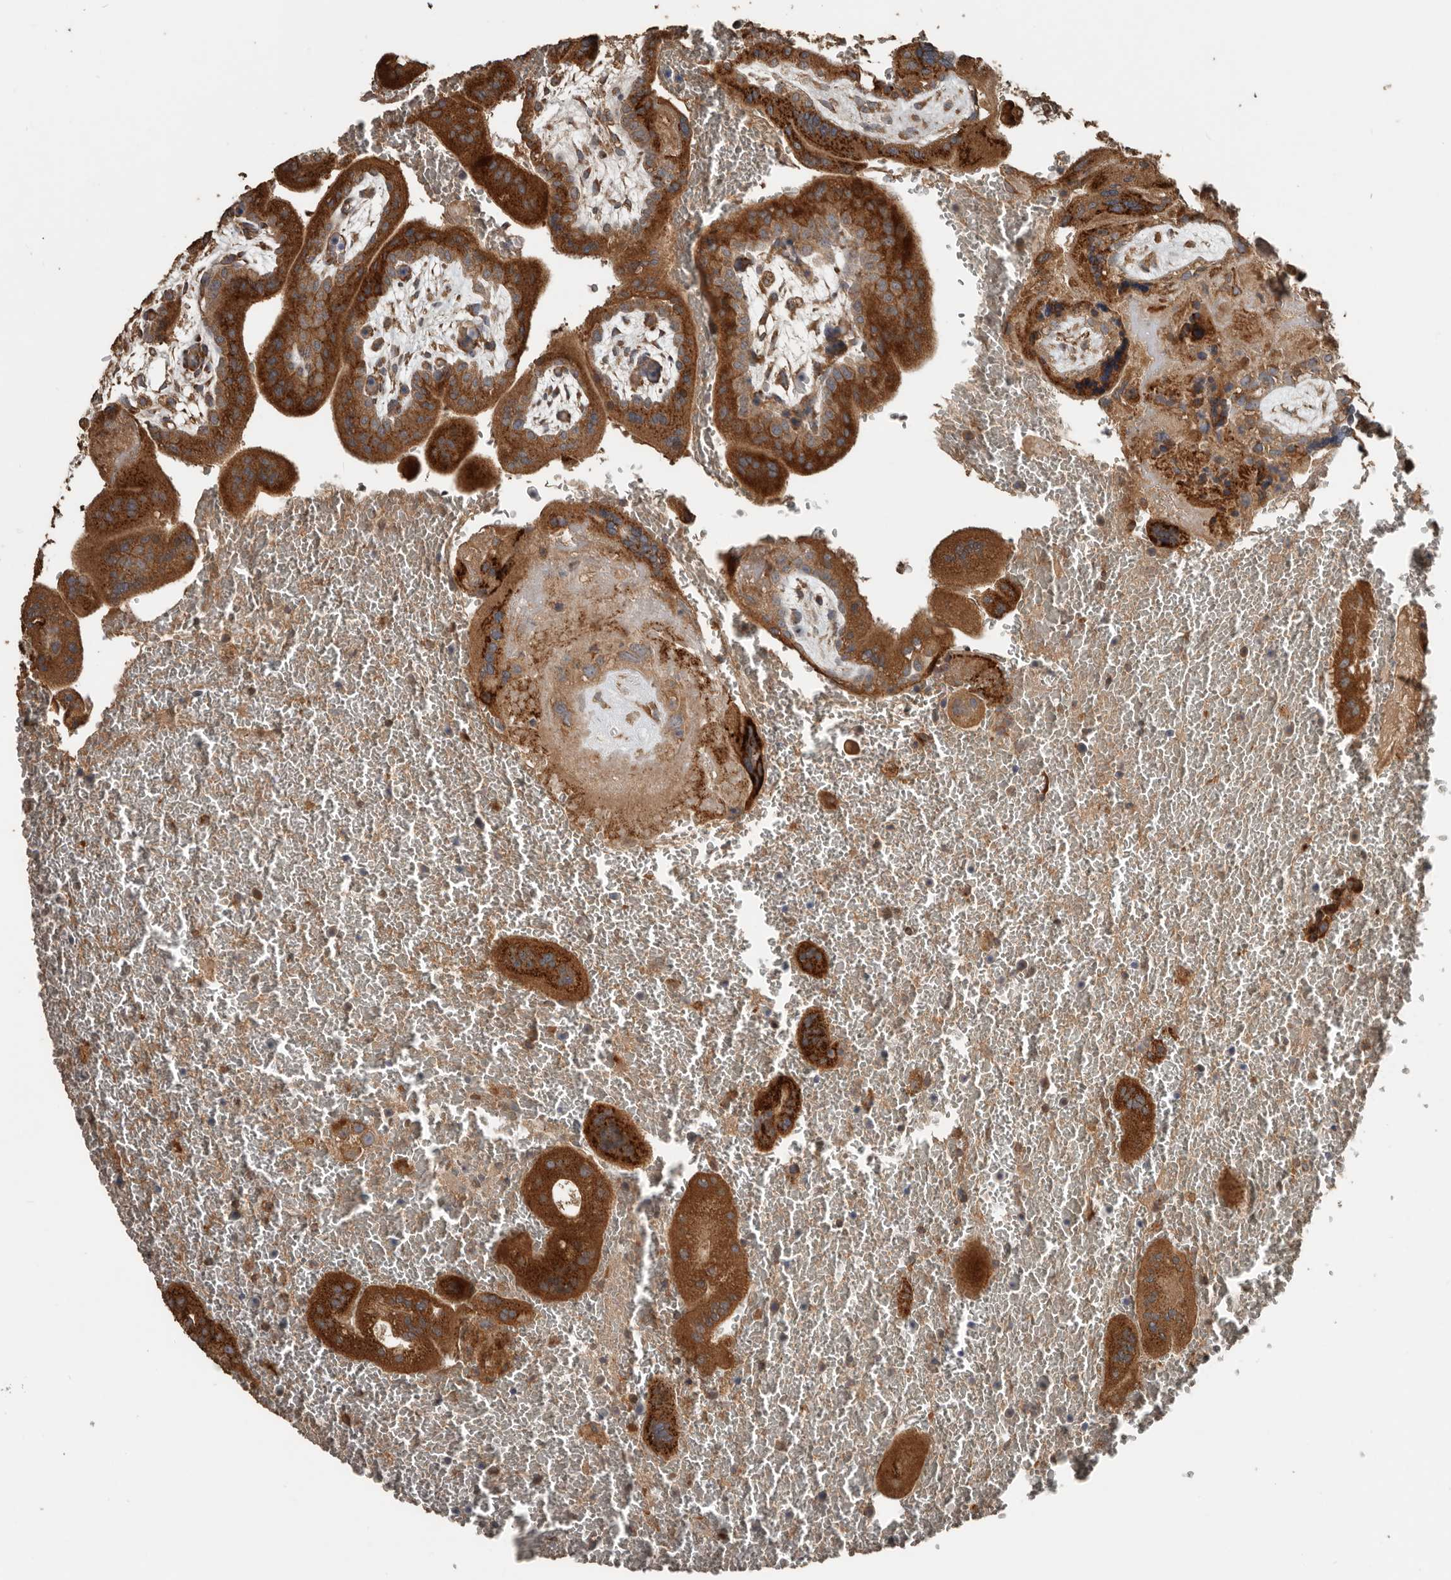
{"staining": {"intensity": "strong", "quantity": ">75%", "location": "cytoplasmic/membranous"}, "tissue": "placenta", "cell_type": "Trophoblastic cells", "image_type": "normal", "snomed": [{"axis": "morphology", "description": "Normal tissue, NOS"}, {"axis": "topography", "description": "Placenta"}], "caption": "An image showing strong cytoplasmic/membranous expression in approximately >75% of trophoblastic cells in benign placenta, as visualized by brown immunohistochemical staining.", "gene": "RNF207", "patient": {"sex": "female", "age": 35}}